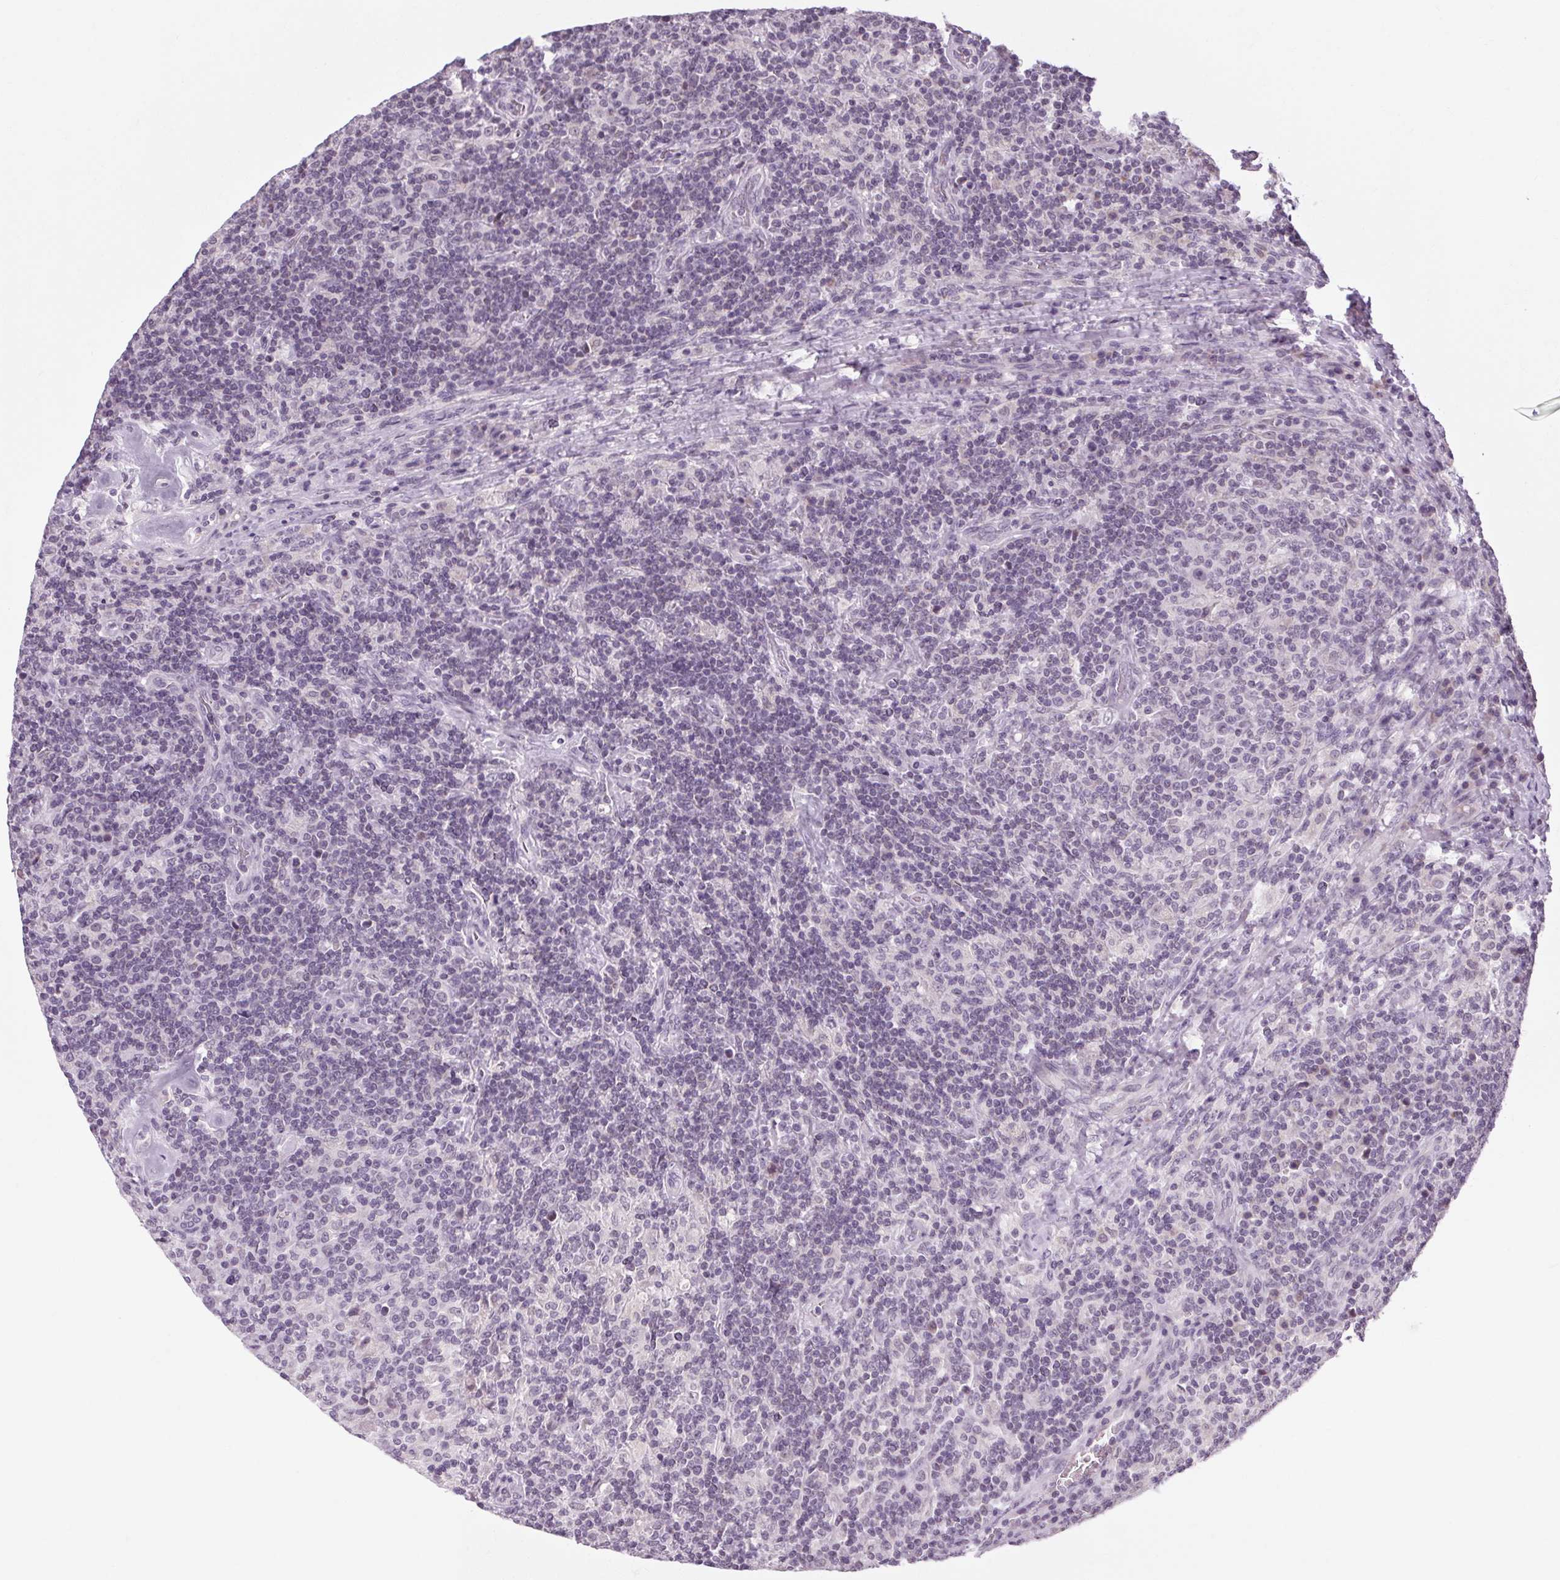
{"staining": {"intensity": "negative", "quantity": "none", "location": "none"}, "tissue": "lymphoma", "cell_type": "Tumor cells", "image_type": "cancer", "snomed": [{"axis": "morphology", "description": "Hodgkin's disease, NOS"}, {"axis": "topography", "description": "Lymph node"}], "caption": "Immunohistochemistry image of Hodgkin's disease stained for a protein (brown), which displays no staining in tumor cells.", "gene": "KLHL40", "patient": {"sex": "male", "age": 70}}